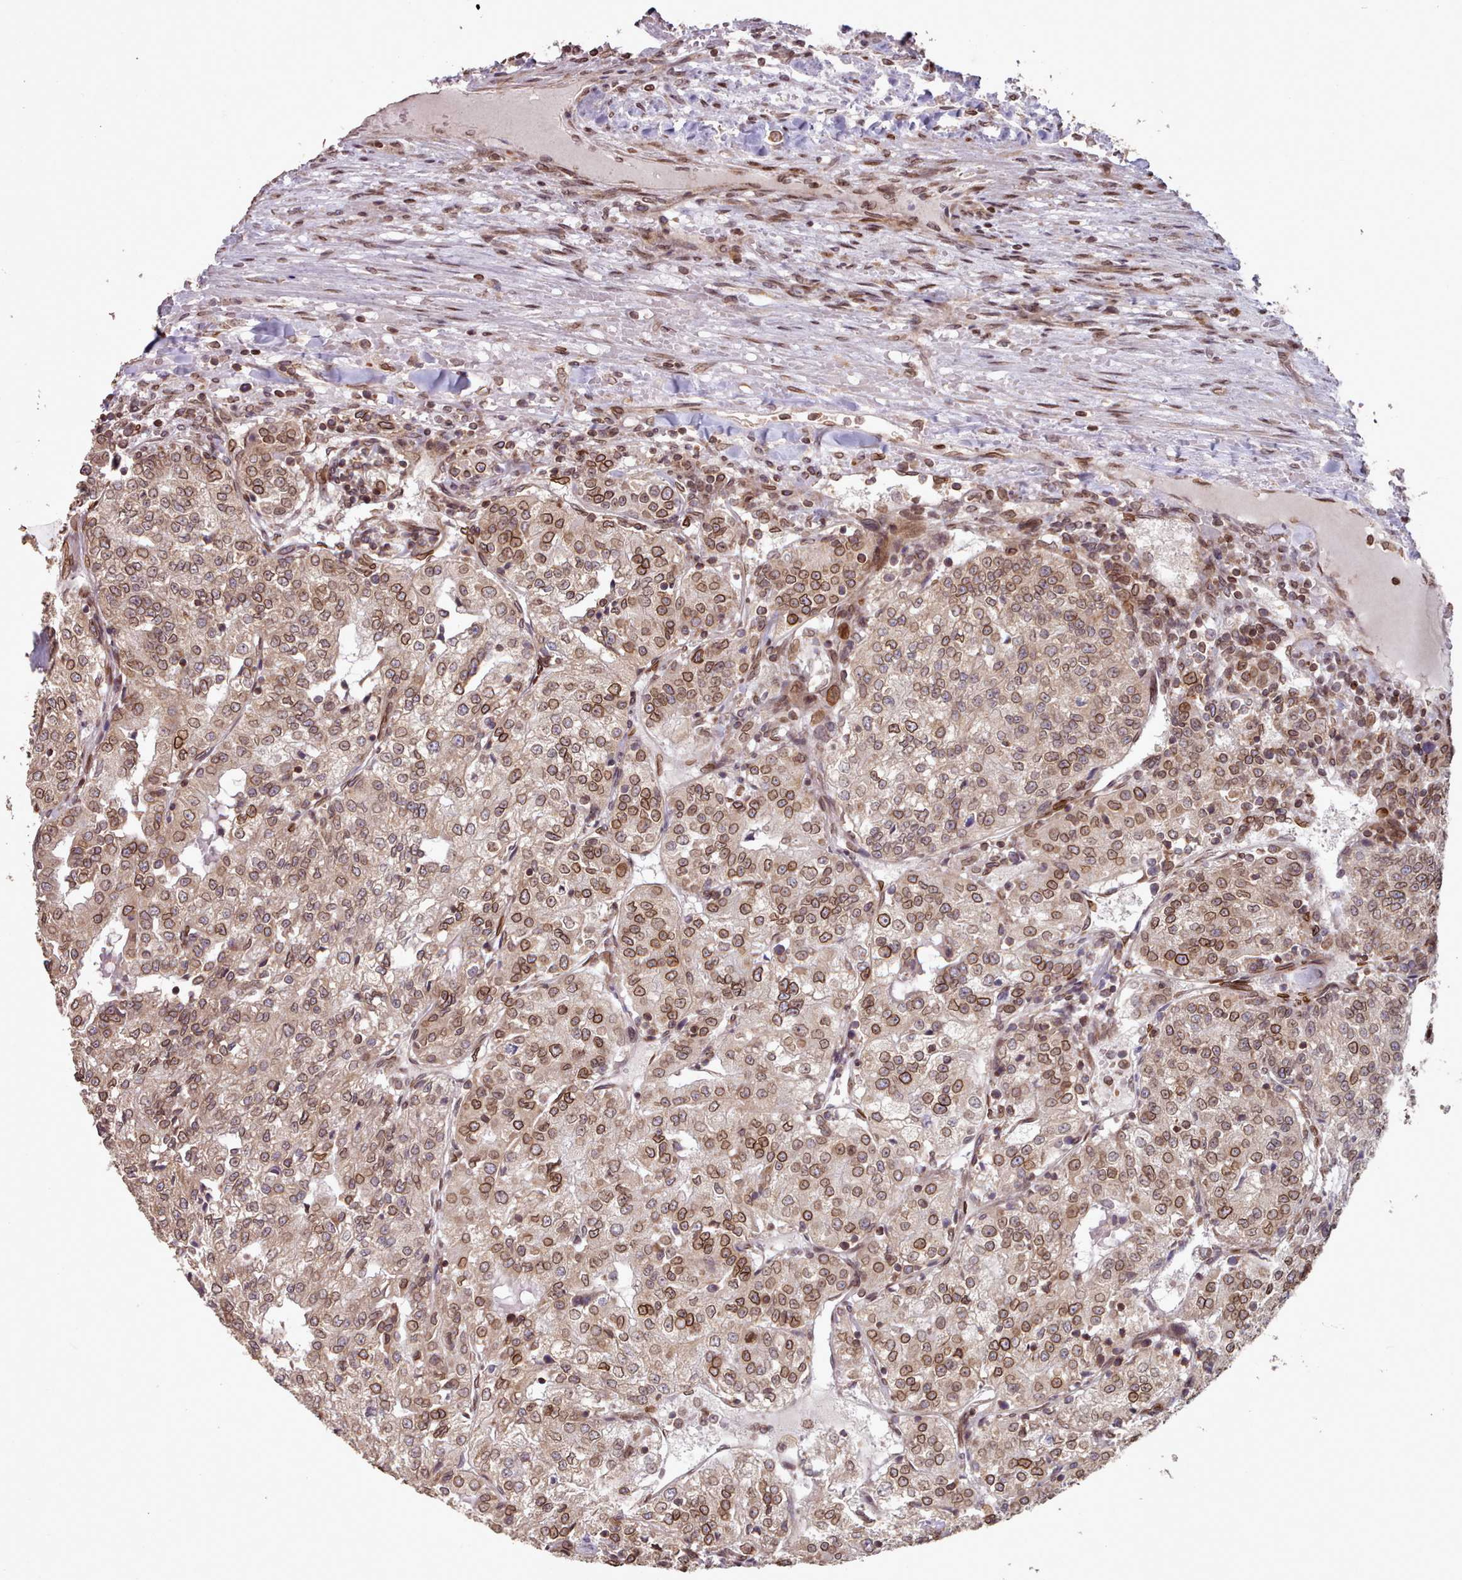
{"staining": {"intensity": "moderate", "quantity": ">75%", "location": "cytoplasmic/membranous,nuclear"}, "tissue": "renal cancer", "cell_type": "Tumor cells", "image_type": "cancer", "snomed": [{"axis": "morphology", "description": "Adenocarcinoma, NOS"}, {"axis": "topography", "description": "Kidney"}], "caption": "DAB immunohistochemical staining of renal adenocarcinoma exhibits moderate cytoplasmic/membranous and nuclear protein positivity in about >75% of tumor cells.", "gene": "TOR1AIP1", "patient": {"sex": "female", "age": 63}}